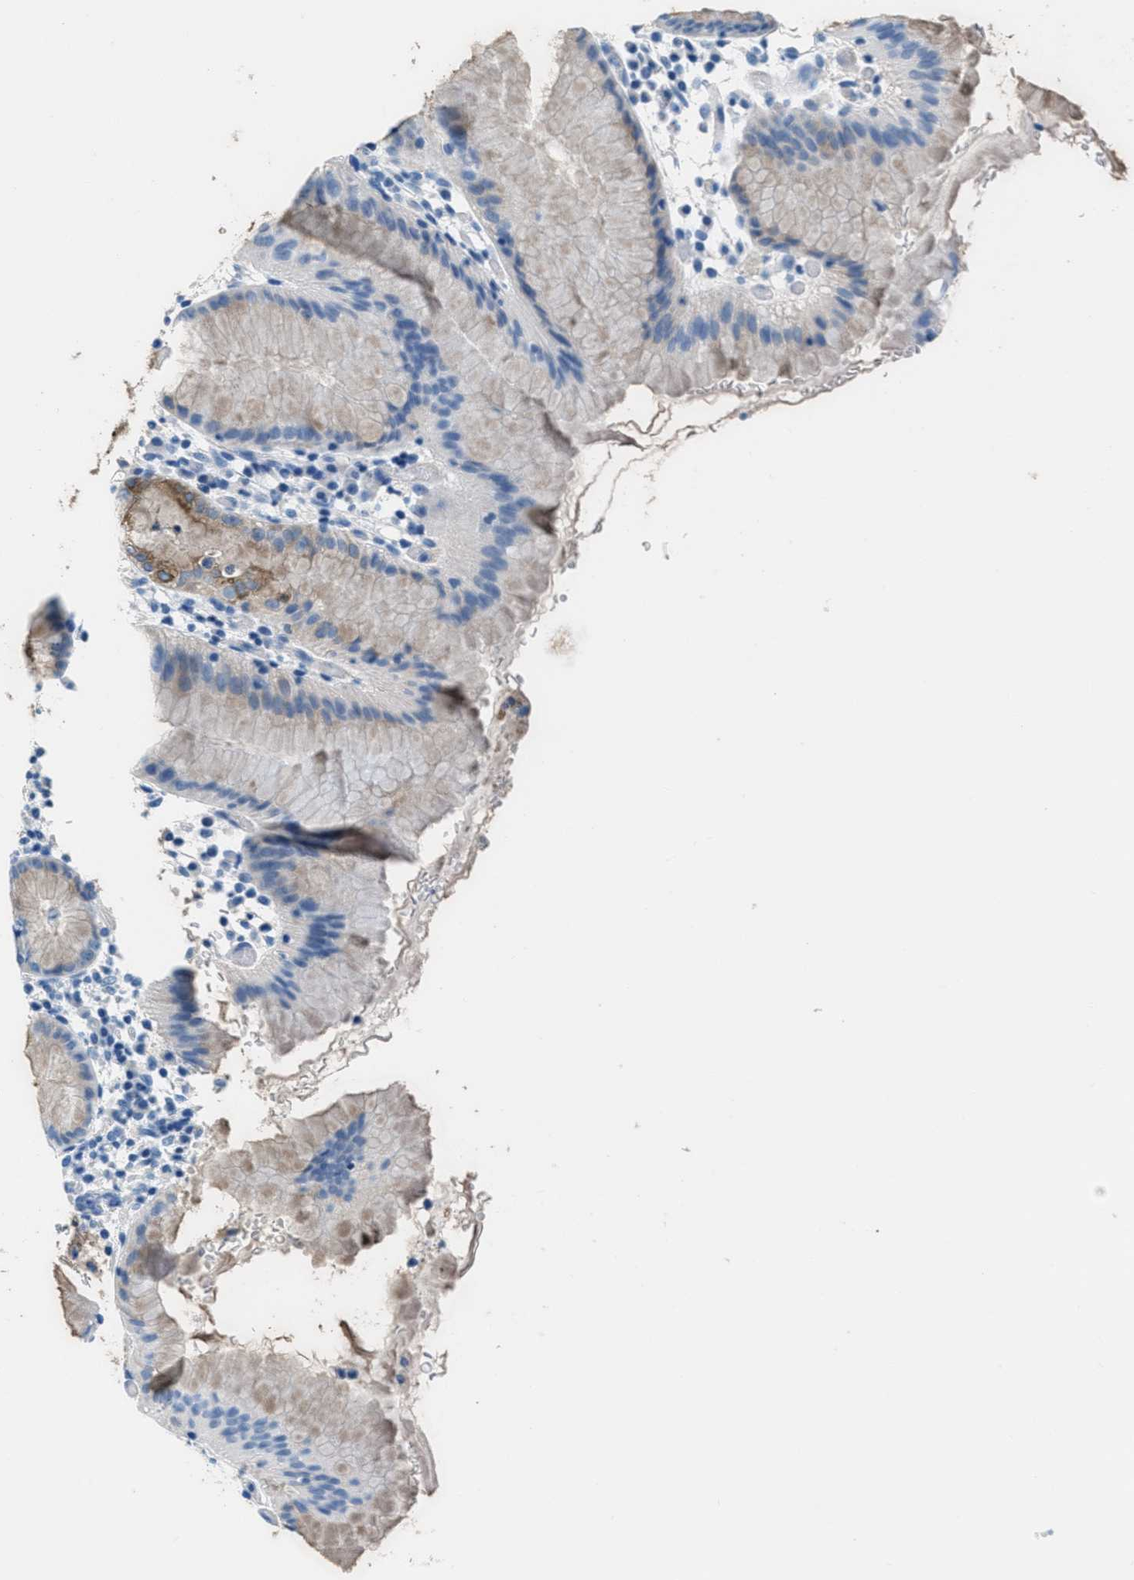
{"staining": {"intensity": "weak", "quantity": "<25%", "location": "cytoplasmic/membranous"}, "tissue": "stomach", "cell_type": "Glandular cells", "image_type": "normal", "snomed": [{"axis": "morphology", "description": "Normal tissue, NOS"}, {"axis": "topography", "description": "Stomach"}, {"axis": "topography", "description": "Stomach, lower"}], "caption": "Immunohistochemistry image of benign stomach stained for a protein (brown), which demonstrates no expression in glandular cells. (DAB immunohistochemistry, high magnification).", "gene": "MGARP", "patient": {"sex": "female", "age": 75}}